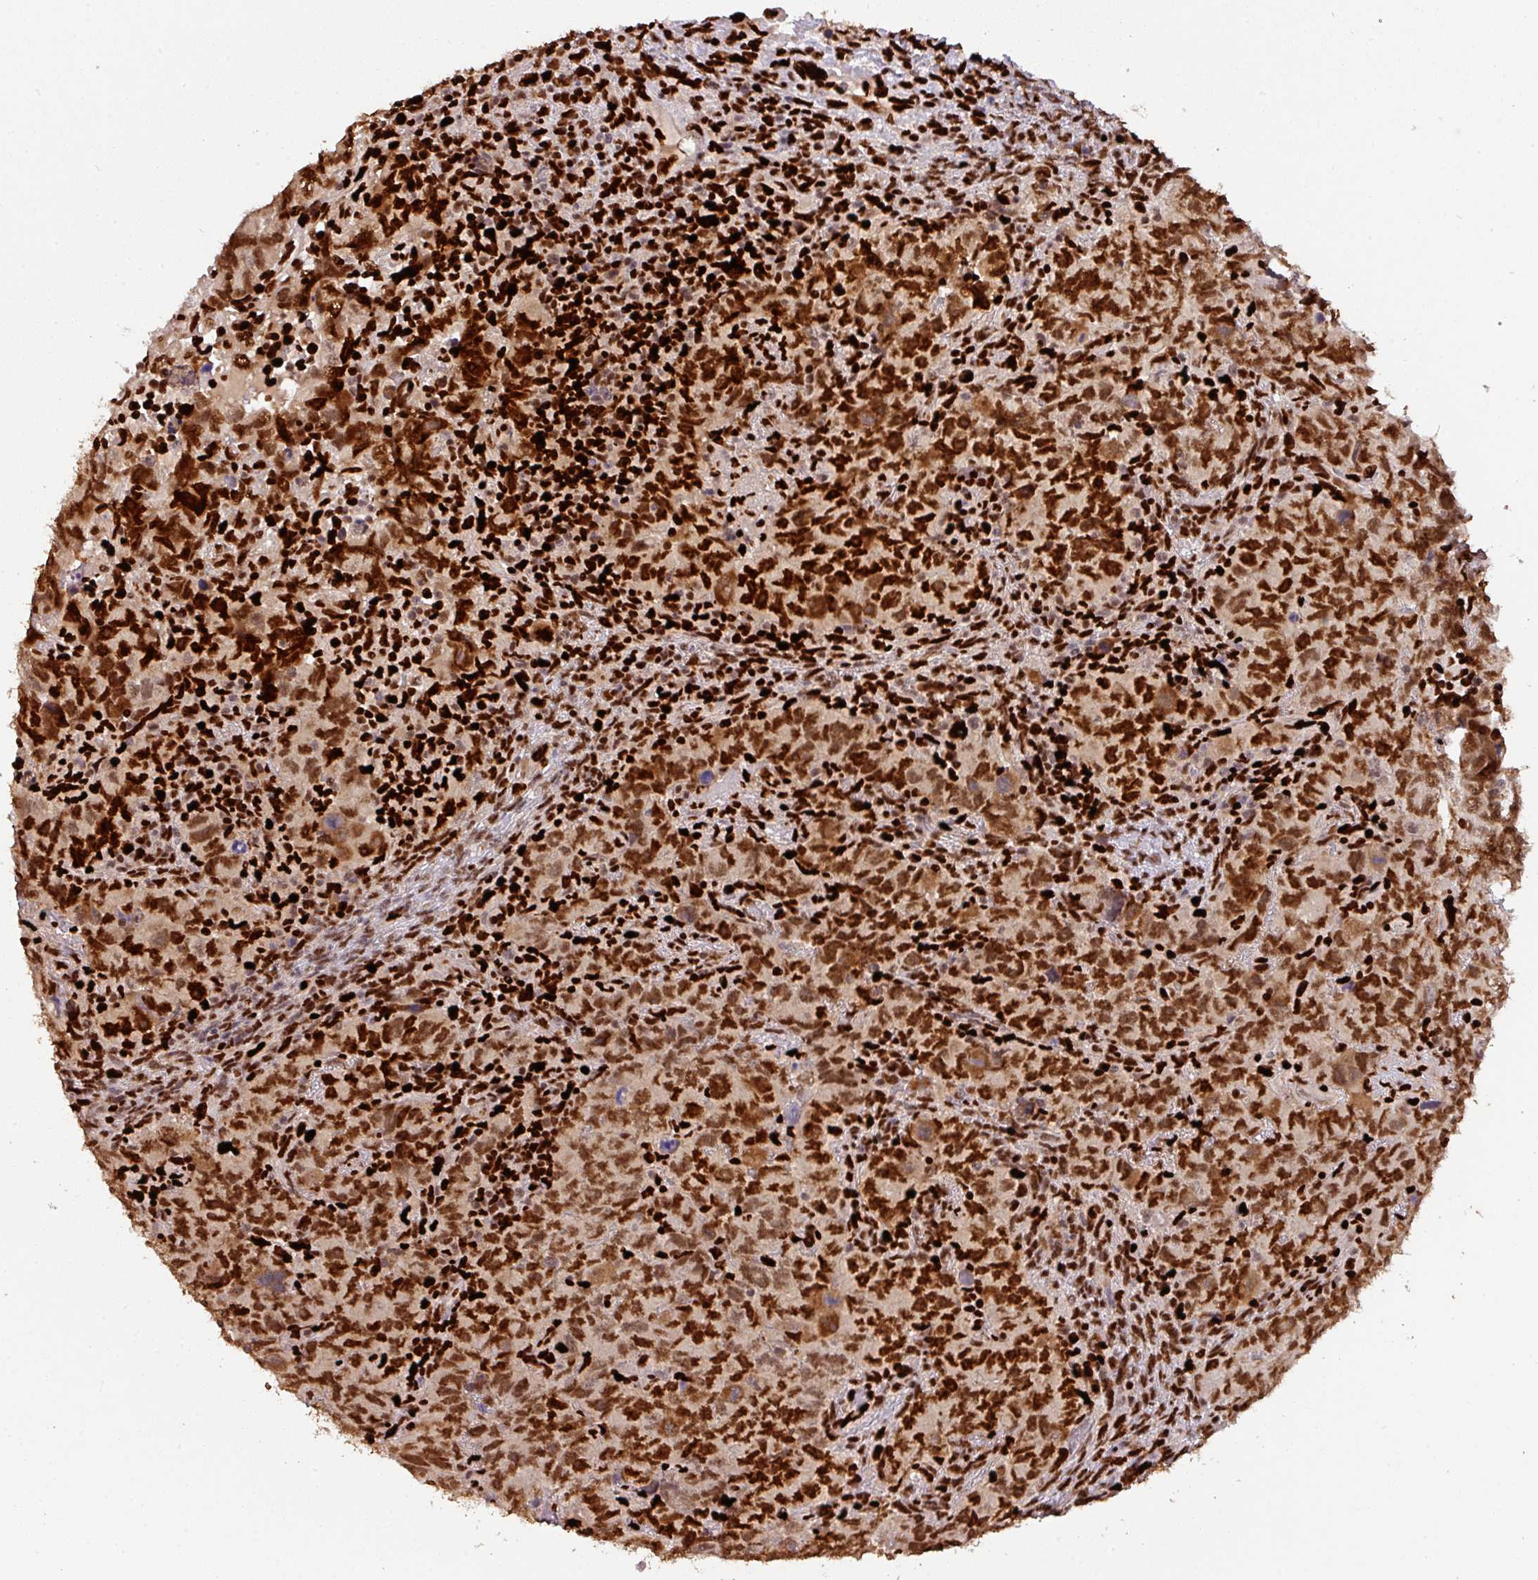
{"staining": {"intensity": "strong", "quantity": ">75%", "location": "cytoplasmic/membranous,nuclear"}, "tissue": "testis cancer", "cell_type": "Tumor cells", "image_type": "cancer", "snomed": [{"axis": "morphology", "description": "Carcinoma, Embryonal, NOS"}, {"axis": "topography", "description": "Testis"}], "caption": "Testis cancer stained for a protein demonstrates strong cytoplasmic/membranous and nuclear positivity in tumor cells.", "gene": "SAMHD1", "patient": {"sex": "male", "age": 24}}